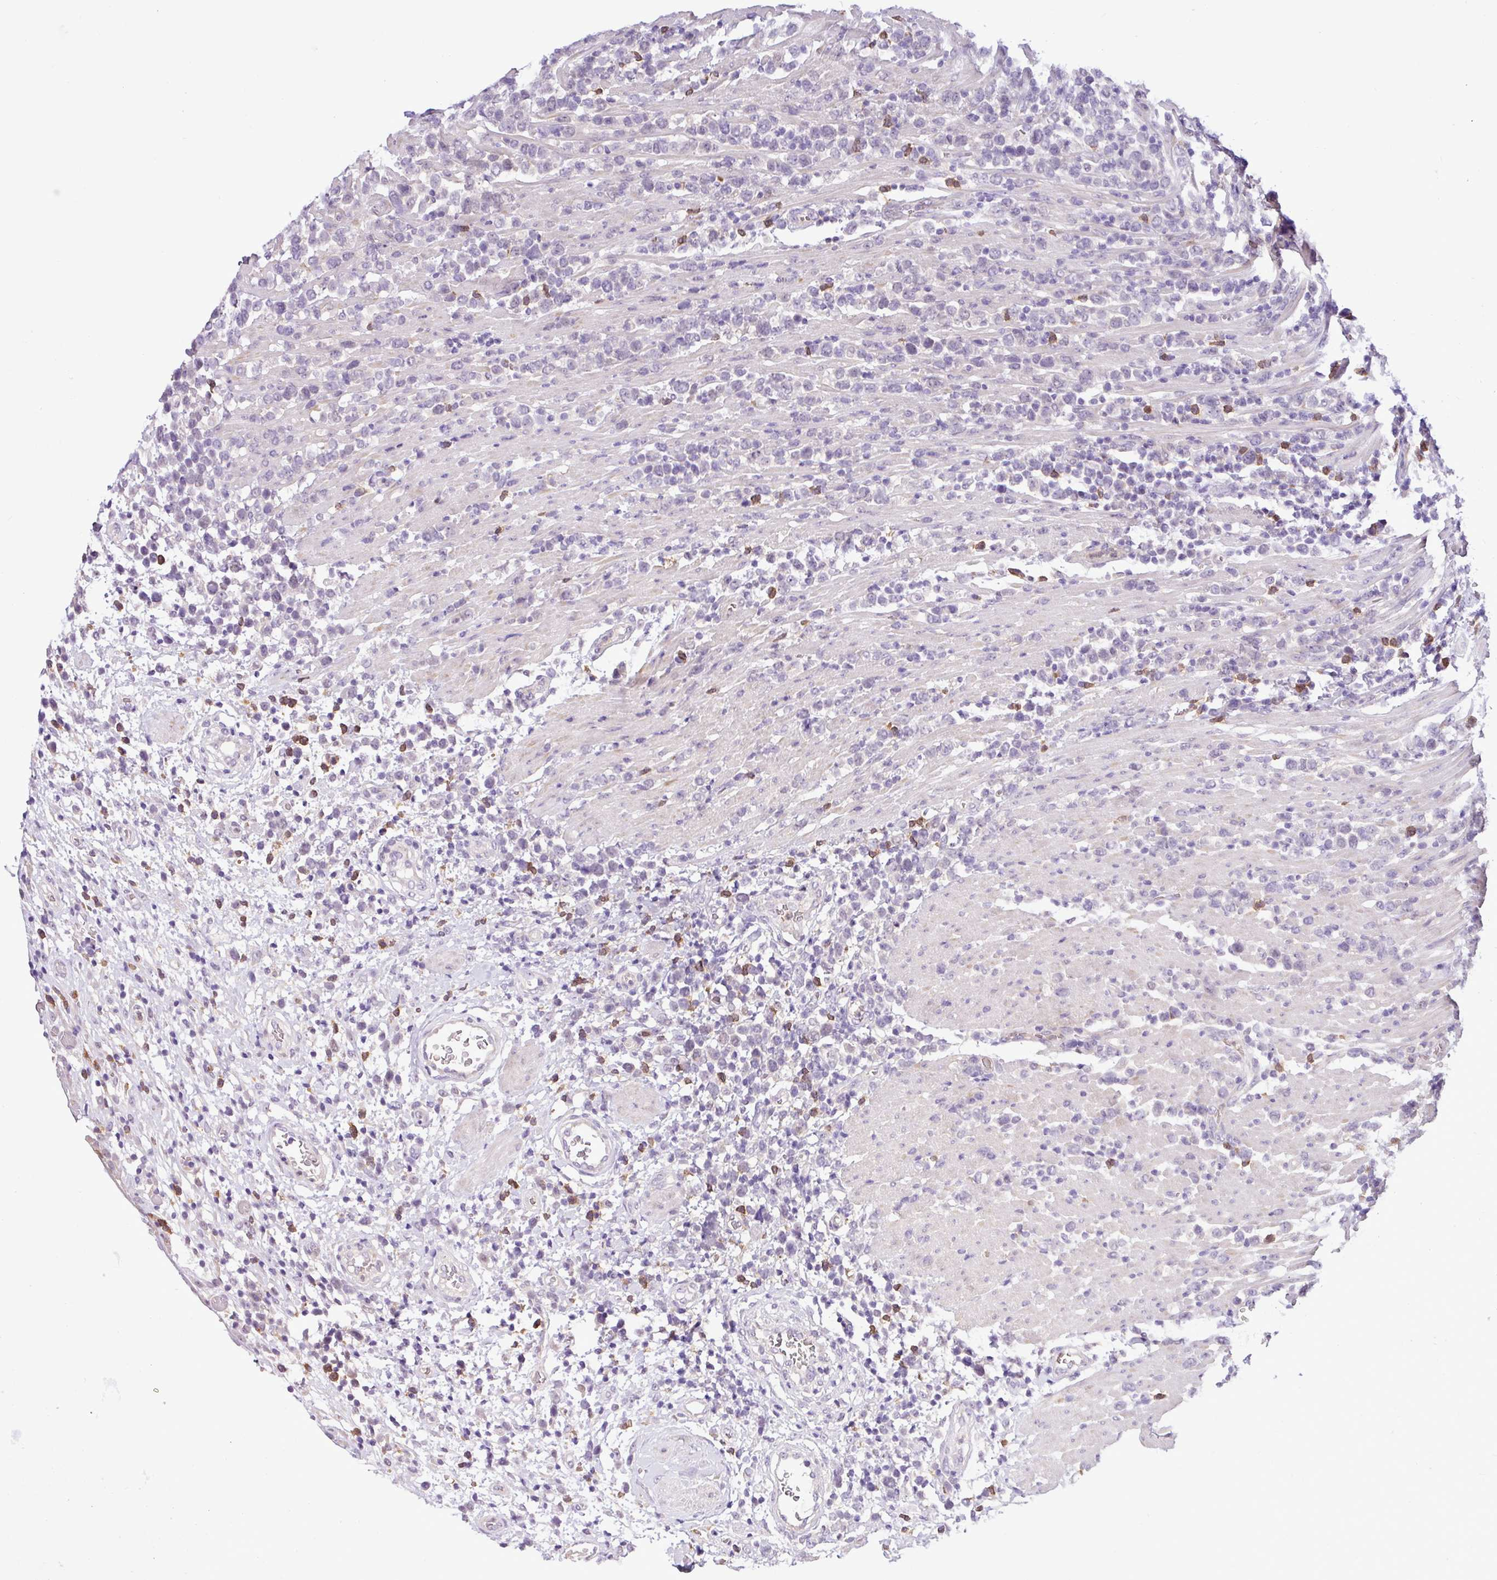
{"staining": {"intensity": "negative", "quantity": "none", "location": "none"}, "tissue": "lymphoma", "cell_type": "Tumor cells", "image_type": "cancer", "snomed": [{"axis": "morphology", "description": "Malignant lymphoma, non-Hodgkin's type, High grade"}, {"axis": "topography", "description": "Soft tissue"}], "caption": "Malignant lymphoma, non-Hodgkin's type (high-grade) was stained to show a protein in brown. There is no significant expression in tumor cells. (Stains: DAB immunohistochemistry (IHC) with hematoxylin counter stain, Microscopy: brightfield microscopy at high magnification).", "gene": "TONSL", "patient": {"sex": "female", "age": 56}}